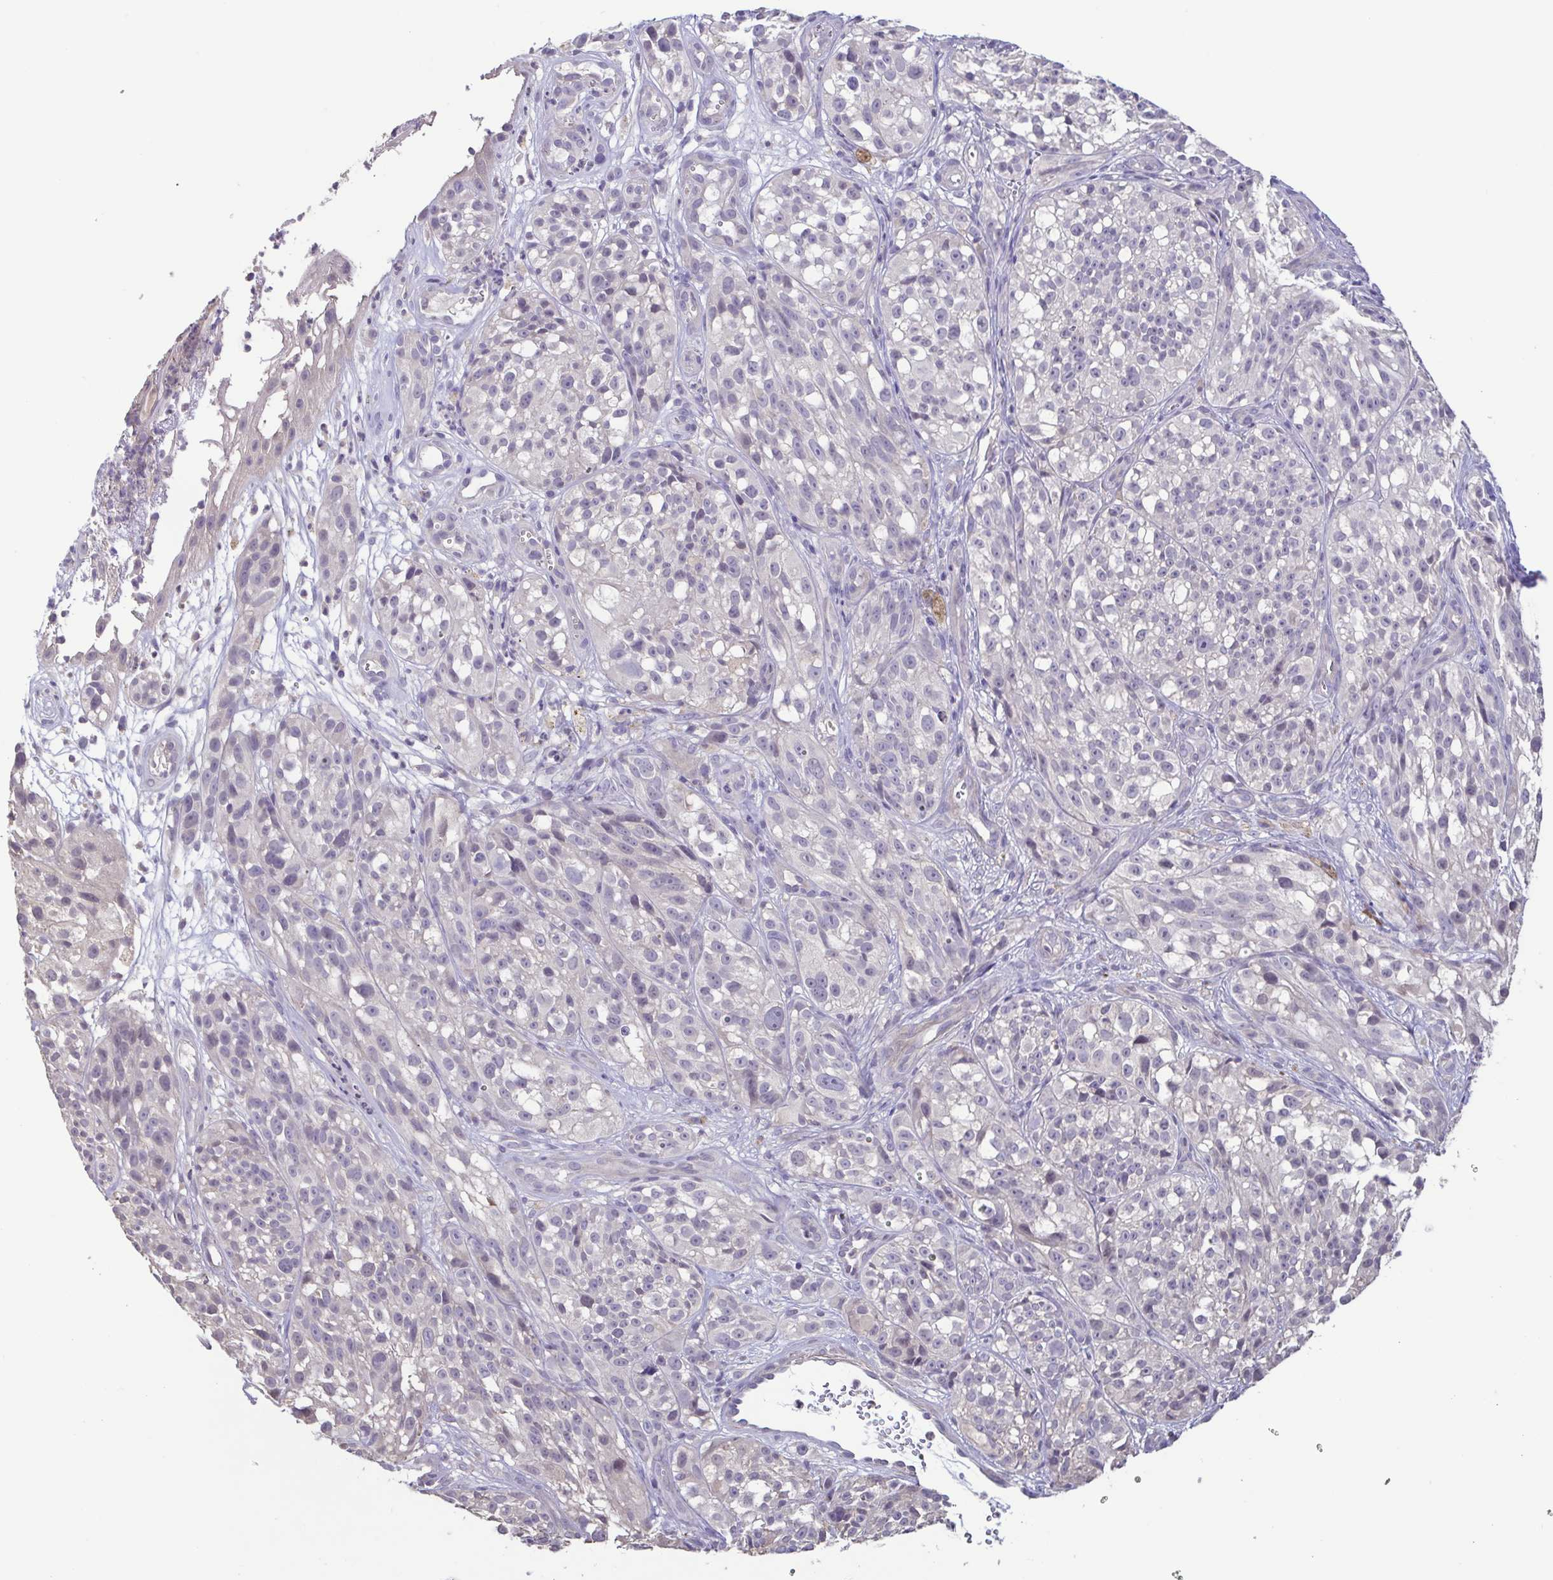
{"staining": {"intensity": "negative", "quantity": "none", "location": "none"}, "tissue": "melanoma", "cell_type": "Tumor cells", "image_type": "cancer", "snomed": [{"axis": "morphology", "description": "Malignant melanoma, NOS"}, {"axis": "topography", "description": "Skin"}], "caption": "Immunohistochemical staining of melanoma reveals no significant expression in tumor cells.", "gene": "ACTRT2", "patient": {"sex": "female", "age": 85}}